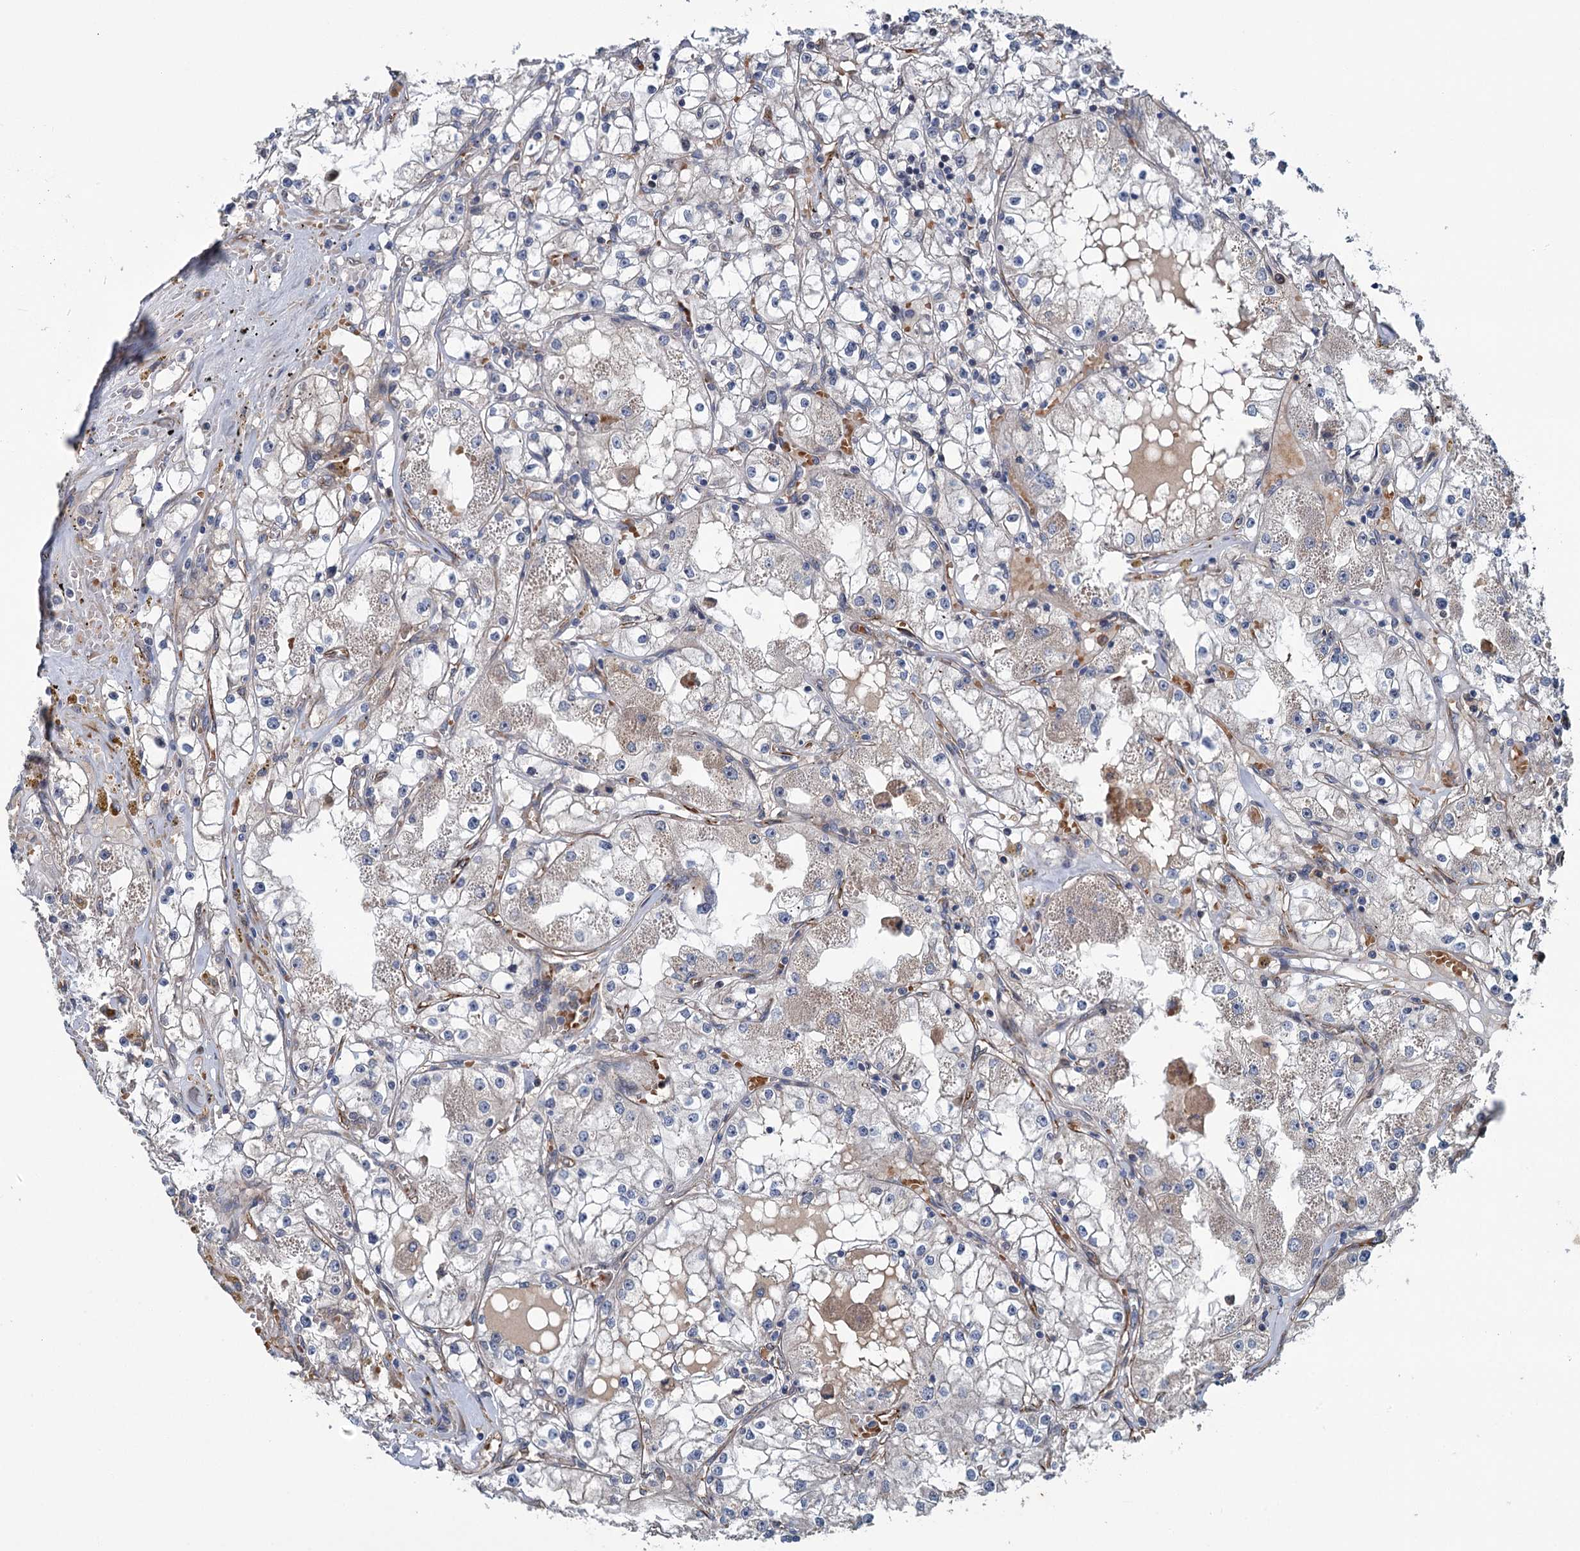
{"staining": {"intensity": "negative", "quantity": "none", "location": "none"}, "tissue": "renal cancer", "cell_type": "Tumor cells", "image_type": "cancer", "snomed": [{"axis": "morphology", "description": "Adenocarcinoma, NOS"}, {"axis": "topography", "description": "Kidney"}], "caption": "The IHC photomicrograph has no significant positivity in tumor cells of adenocarcinoma (renal) tissue.", "gene": "PKN2", "patient": {"sex": "male", "age": 56}}